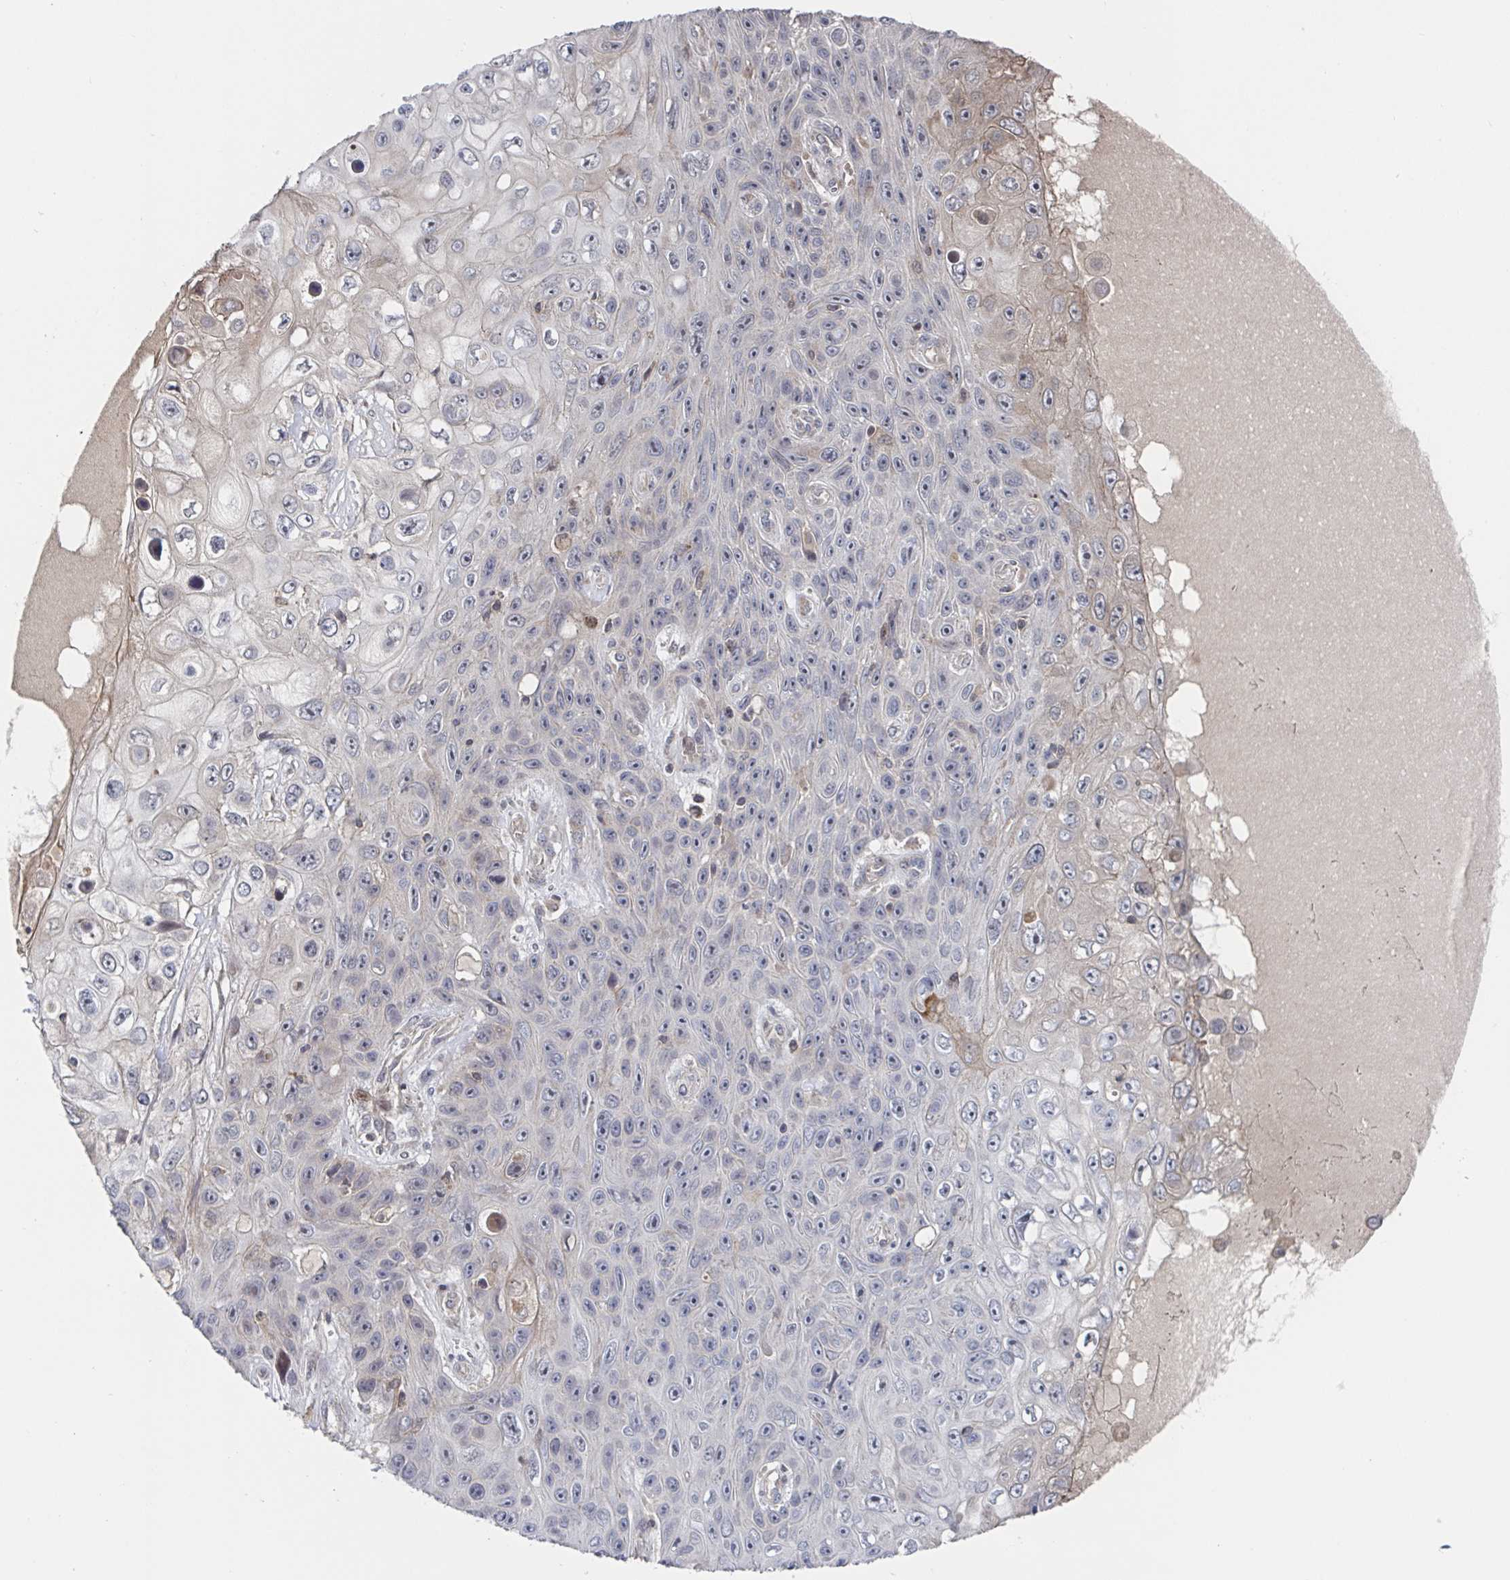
{"staining": {"intensity": "negative", "quantity": "none", "location": "none"}, "tissue": "skin cancer", "cell_type": "Tumor cells", "image_type": "cancer", "snomed": [{"axis": "morphology", "description": "Squamous cell carcinoma, NOS"}, {"axis": "topography", "description": "Skin"}], "caption": "Photomicrograph shows no protein positivity in tumor cells of skin squamous cell carcinoma tissue. (Brightfield microscopy of DAB immunohistochemistry at high magnification).", "gene": "DHRS12", "patient": {"sex": "male", "age": 82}}